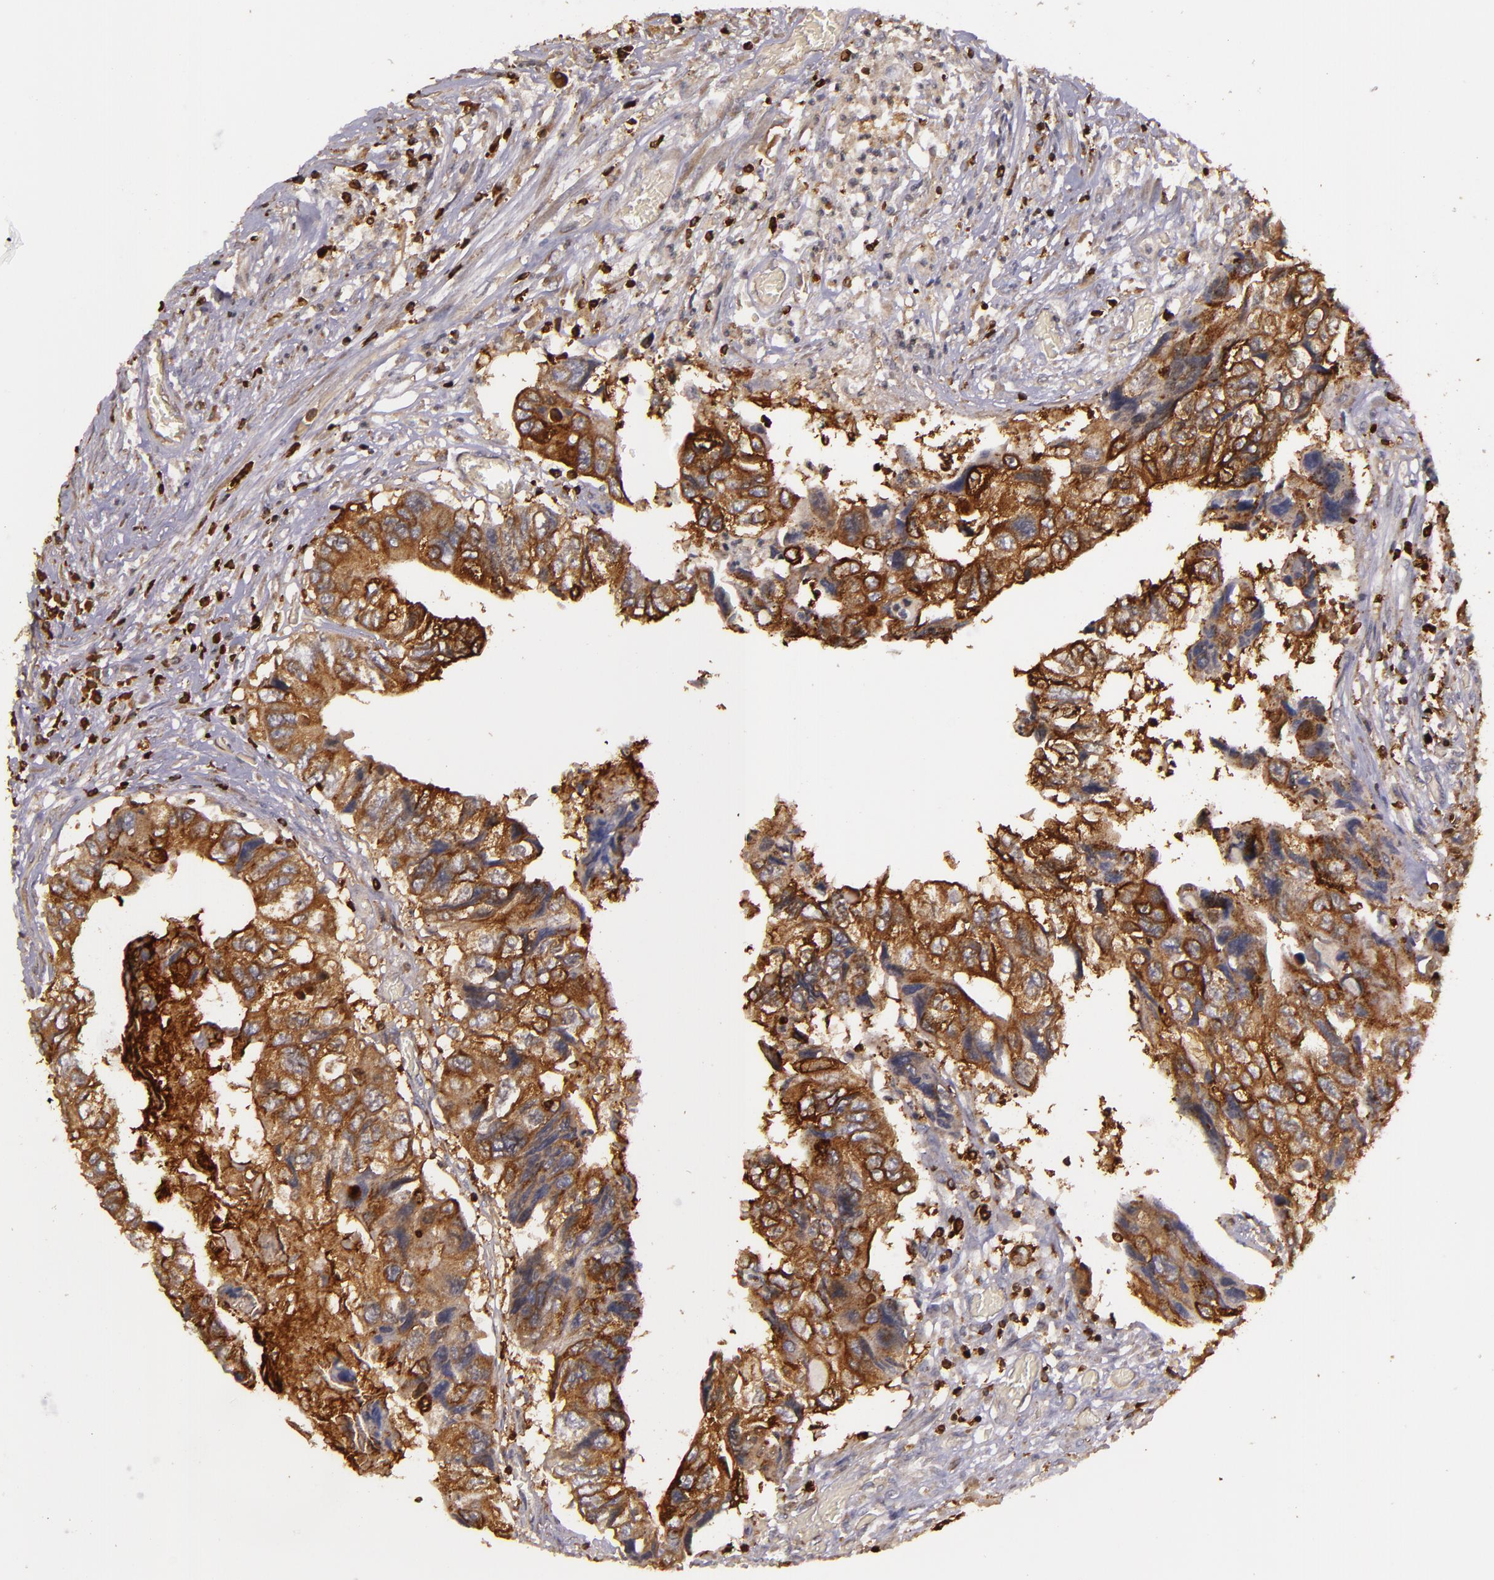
{"staining": {"intensity": "strong", "quantity": ">75%", "location": "cytoplasmic/membranous"}, "tissue": "colorectal cancer", "cell_type": "Tumor cells", "image_type": "cancer", "snomed": [{"axis": "morphology", "description": "Adenocarcinoma, NOS"}, {"axis": "topography", "description": "Rectum"}], "caption": "IHC (DAB) staining of human colorectal adenocarcinoma exhibits strong cytoplasmic/membranous protein expression in about >75% of tumor cells.", "gene": "SLC9A3R1", "patient": {"sex": "female", "age": 82}}